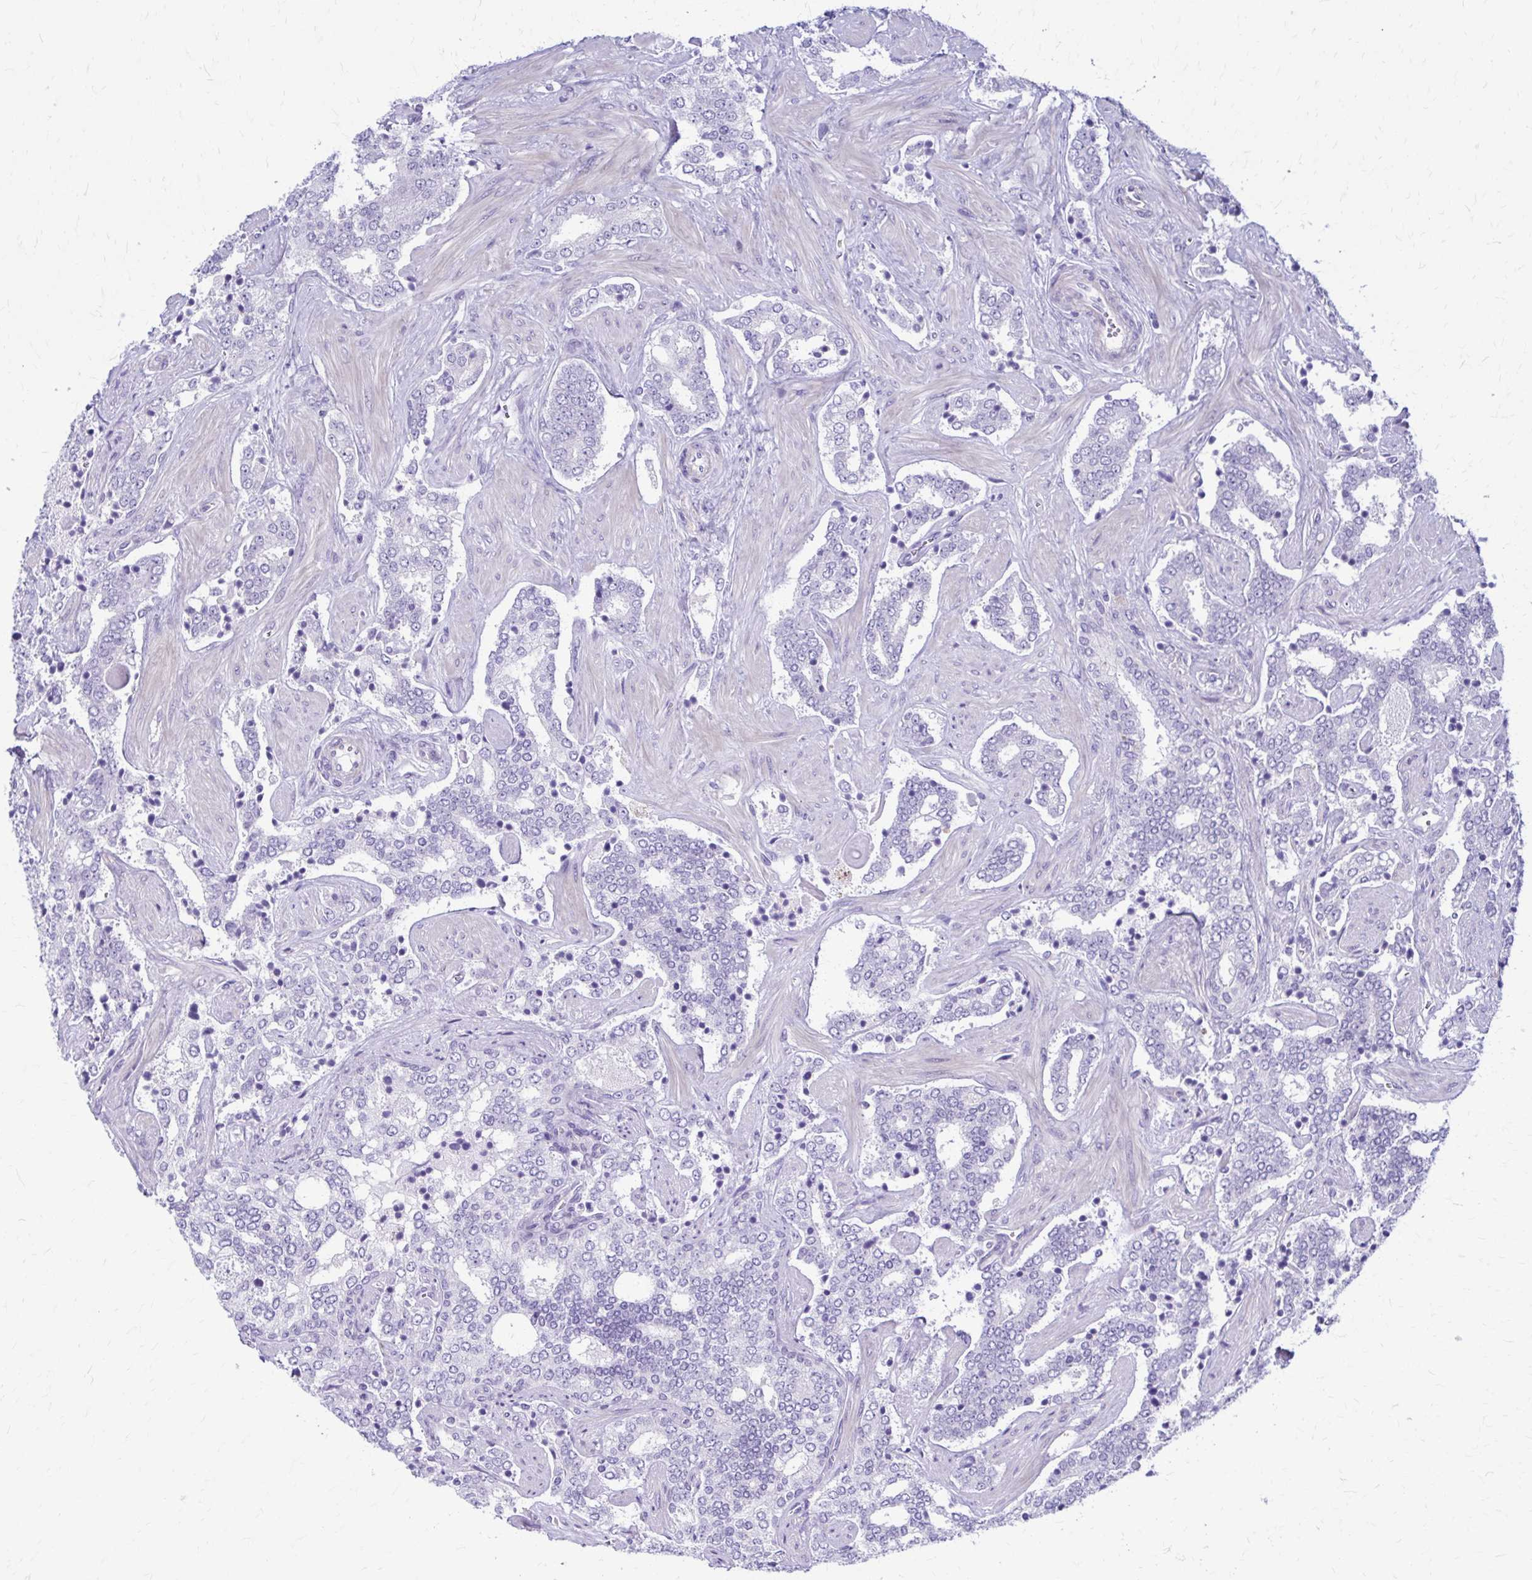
{"staining": {"intensity": "negative", "quantity": "none", "location": "none"}, "tissue": "prostate cancer", "cell_type": "Tumor cells", "image_type": "cancer", "snomed": [{"axis": "morphology", "description": "Adenocarcinoma, High grade"}, {"axis": "topography", "description": "Prostate"}], "caption": "A micrograph of human prostate high-grade adenocarcinoma is negative for staining in tumor cells.", "gene": "RHOBTB2", "patient": {"sex": "male", "age": 60}}